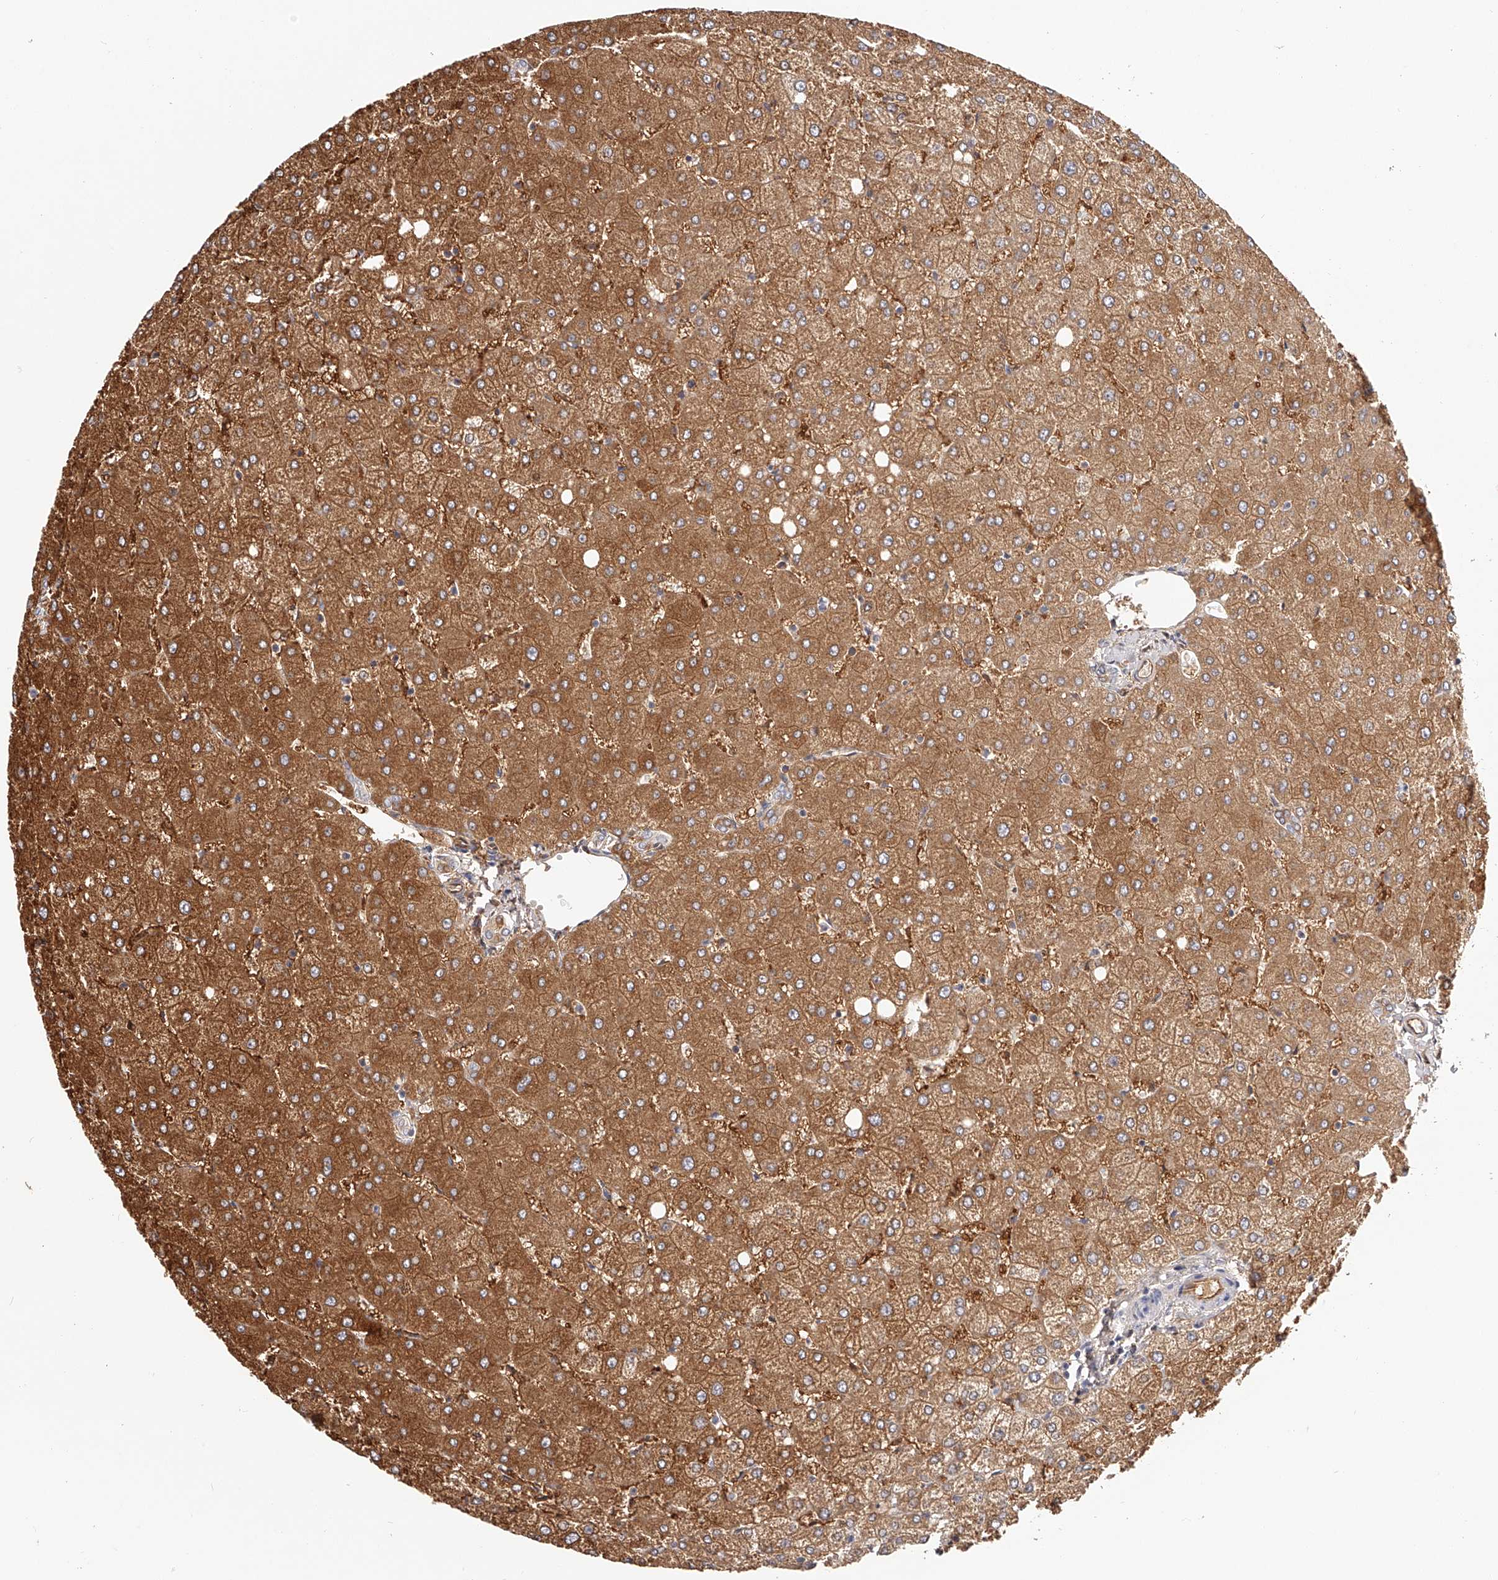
{"staining": {"intensity": "weak", "quantity": ">75%", "location": "cytoplasmic/membranous"}, "tissue": "liver", "cell_type": "Cholangiocytes", "image_type": "normal", "snomed": [{"axis": "morphology", "description": "Normal tissue, NOS"}, {"axis": "topography", "description": "Liver"}], "caption": "IHC of benign liver displays low levels of weak cytoplasmic/membranous expression in about >75% of cholangiocytes. (DAB (3,3'-diaminobenzidine) IHC, brown staining for protein, blue staining for nuclei).", "gene": "LAP3", "patient": {"sex": "female", "age": 54}}